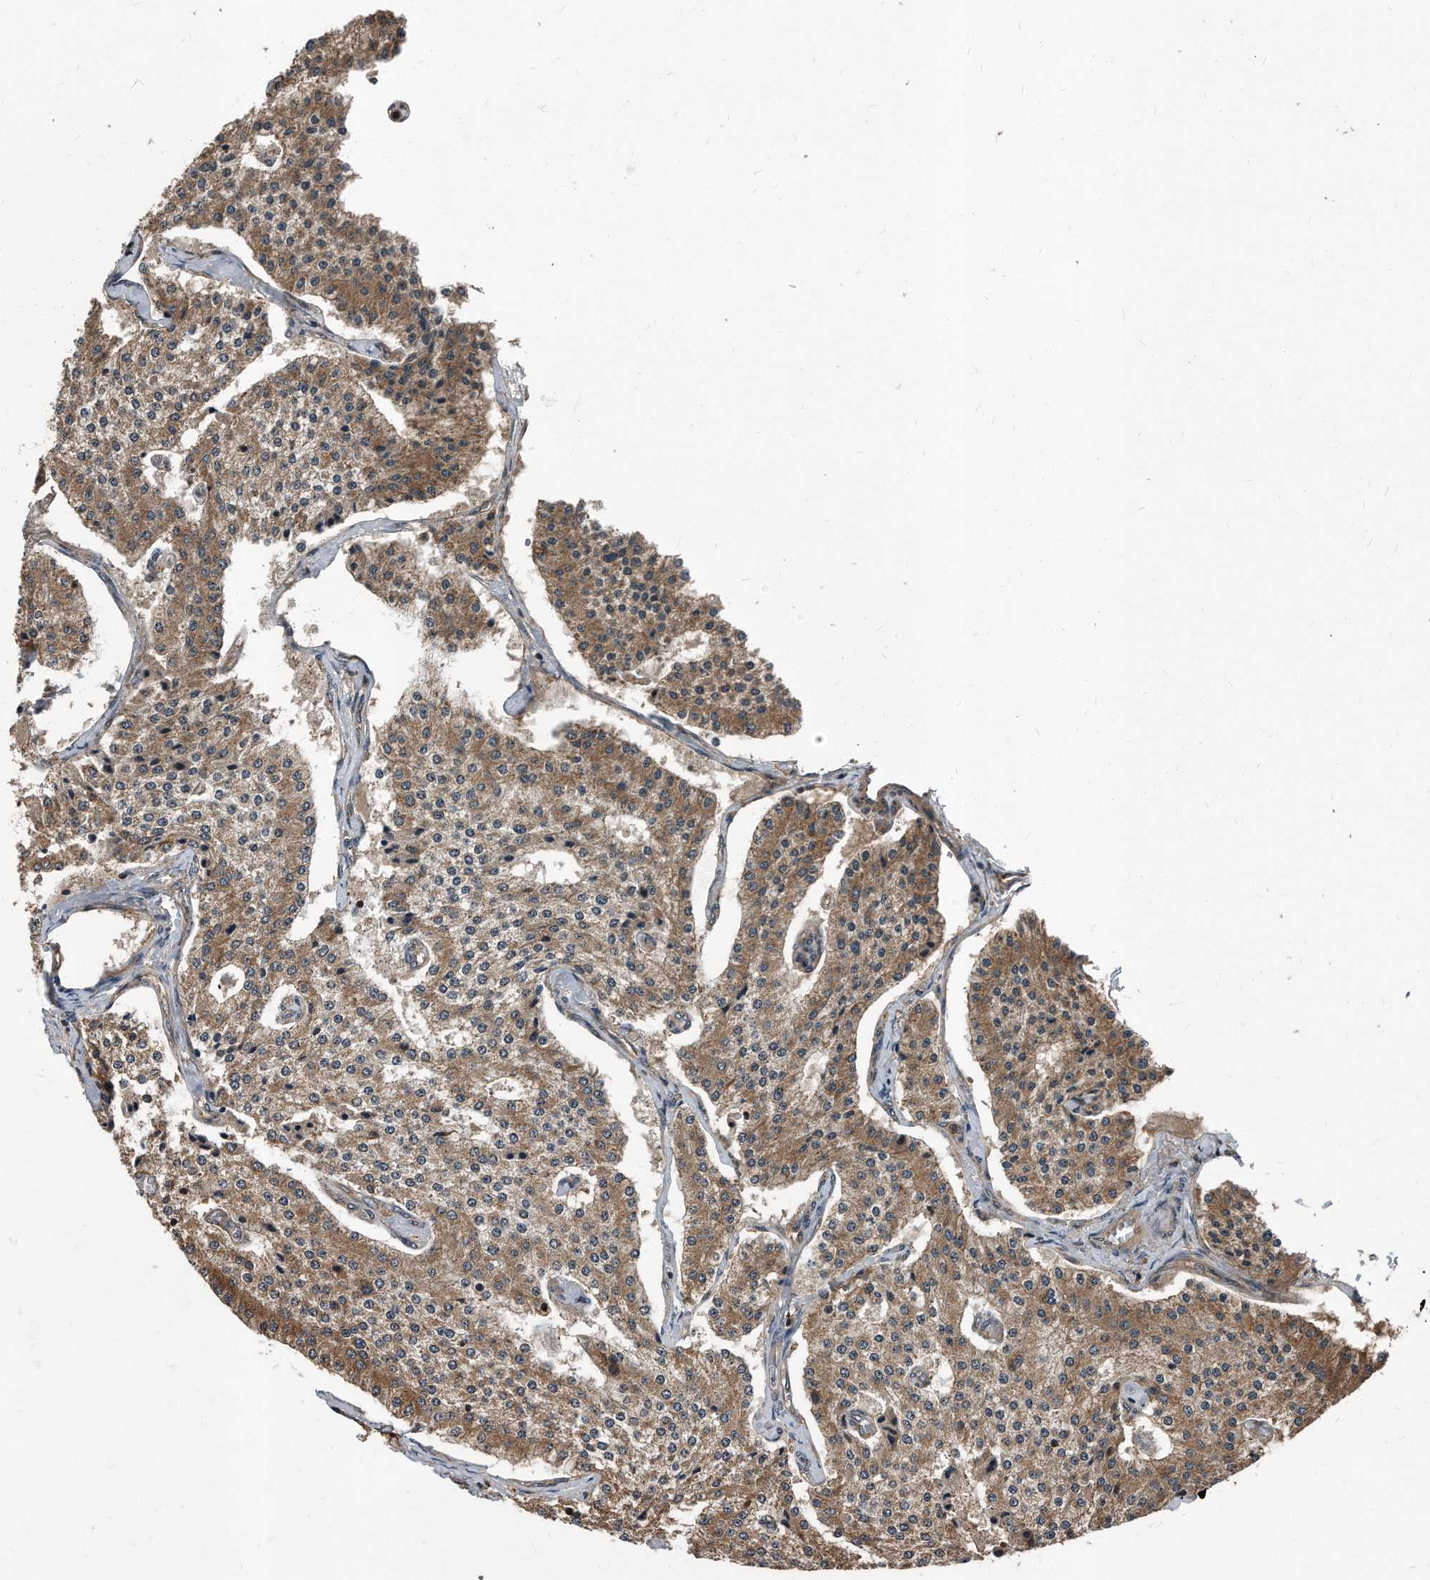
{"staining": {"intensity": "moderate", "quantity": ">75%", "location": "cytoplasmic/membranous"}, "tissue": "carcinoid", "cell_type": "Tumor cells", "image_type": "cancer", "snomed": [{"axis": "morphology", "description": "Carcinoid, malignant, NOS"}, {"axis": "topography", "description": "Colon"}], "caption": "The micrograph displays immunohistochemical staining of malignant carcinoid. There is moderate cytoplasmic/membranous staining is identified in approximately >75% of tumor cells.", "gene": "FAM136A", "patient": {"sex": "female", "age": 52}}